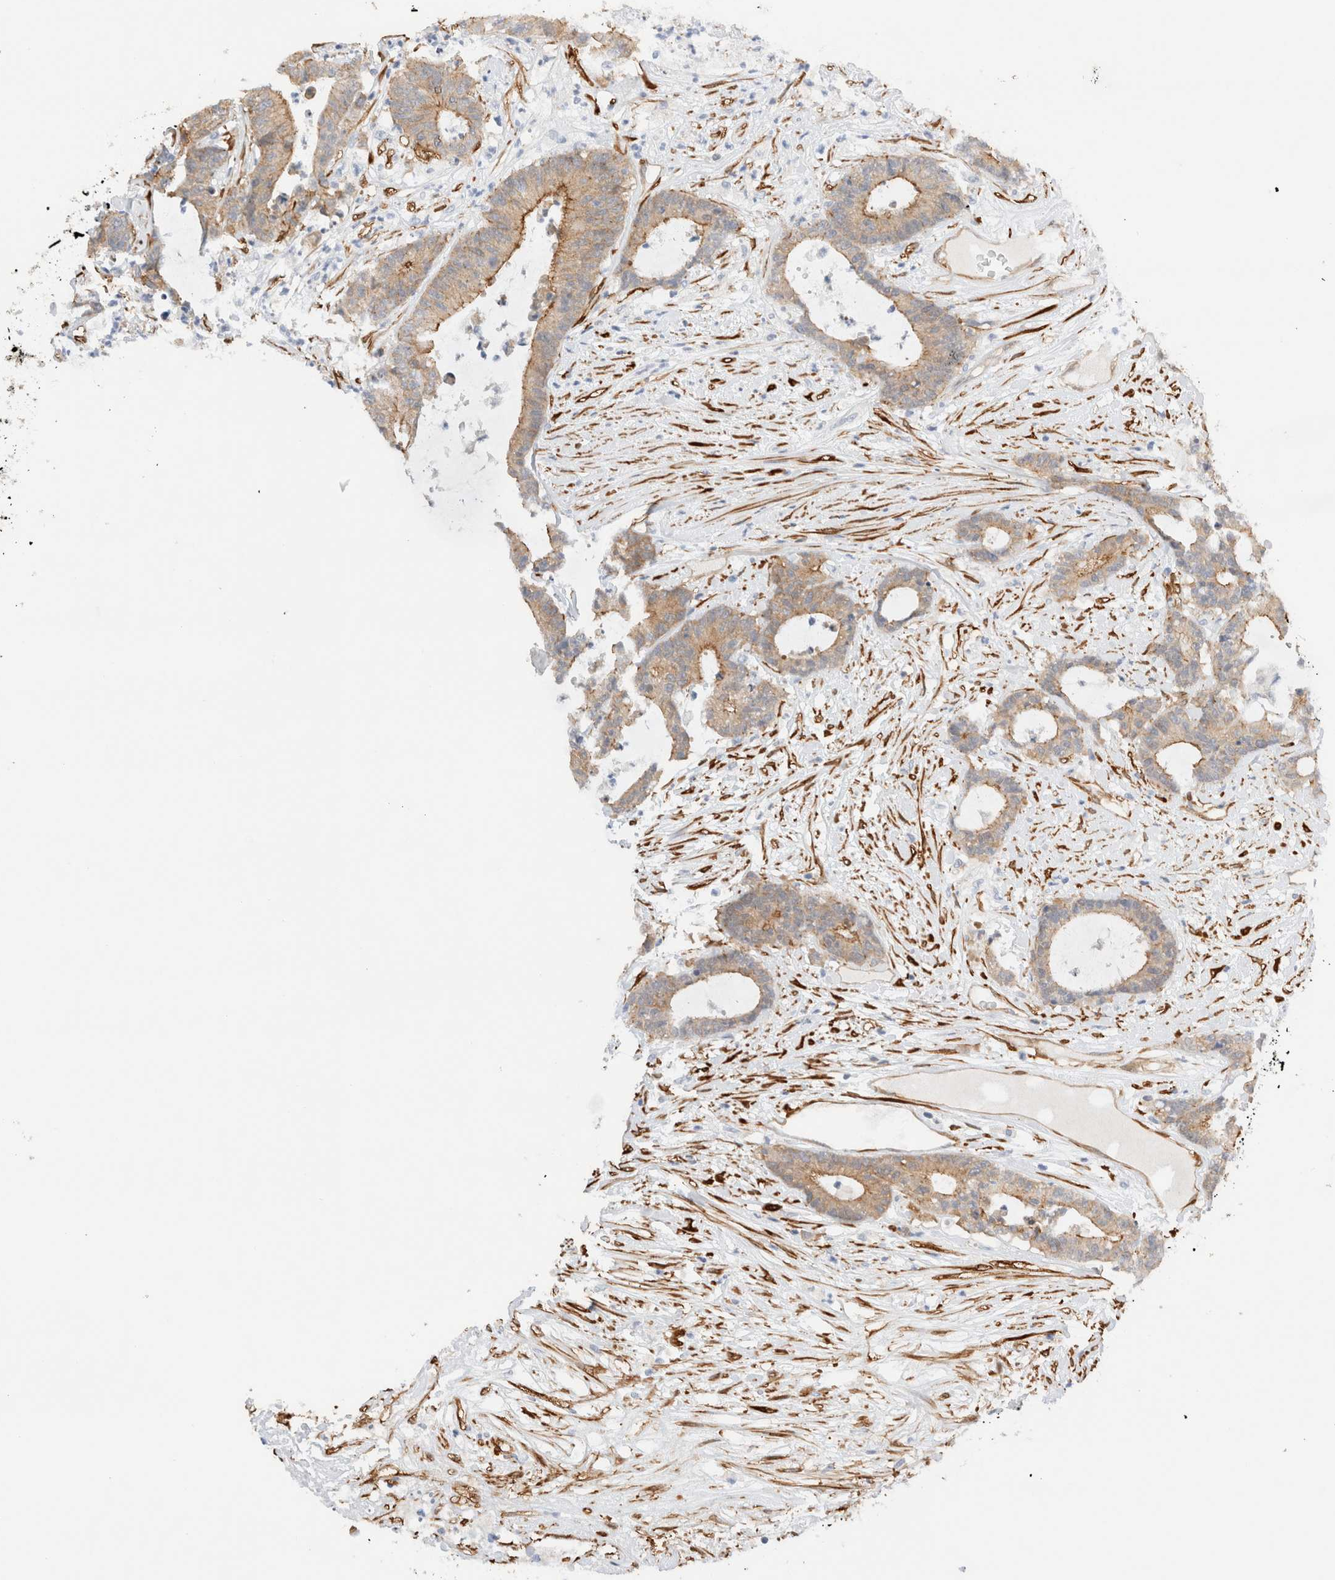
{"staining": {"intensity": "moderate", "quantity": ">75%", "location": "cytoplasmic/membranous"}, "tissue": "colorectal cancer", "cell_type": "Tumor cells", "image_type": "cancer", "snomed": [{"axis": "morphology", "description": "Adenocarcinoma, NOS"}, {"axis": "topography", "description": "Colon"}], "caption": "A histopathology image of human colorectal cancer (adenocarcinoma) stained for a protein demonstrates moderate cytoplasmic/membranous brown staining in tumor cells.", "gene": "LMCD1", "patient": {"sex": "female", "age": 84}}